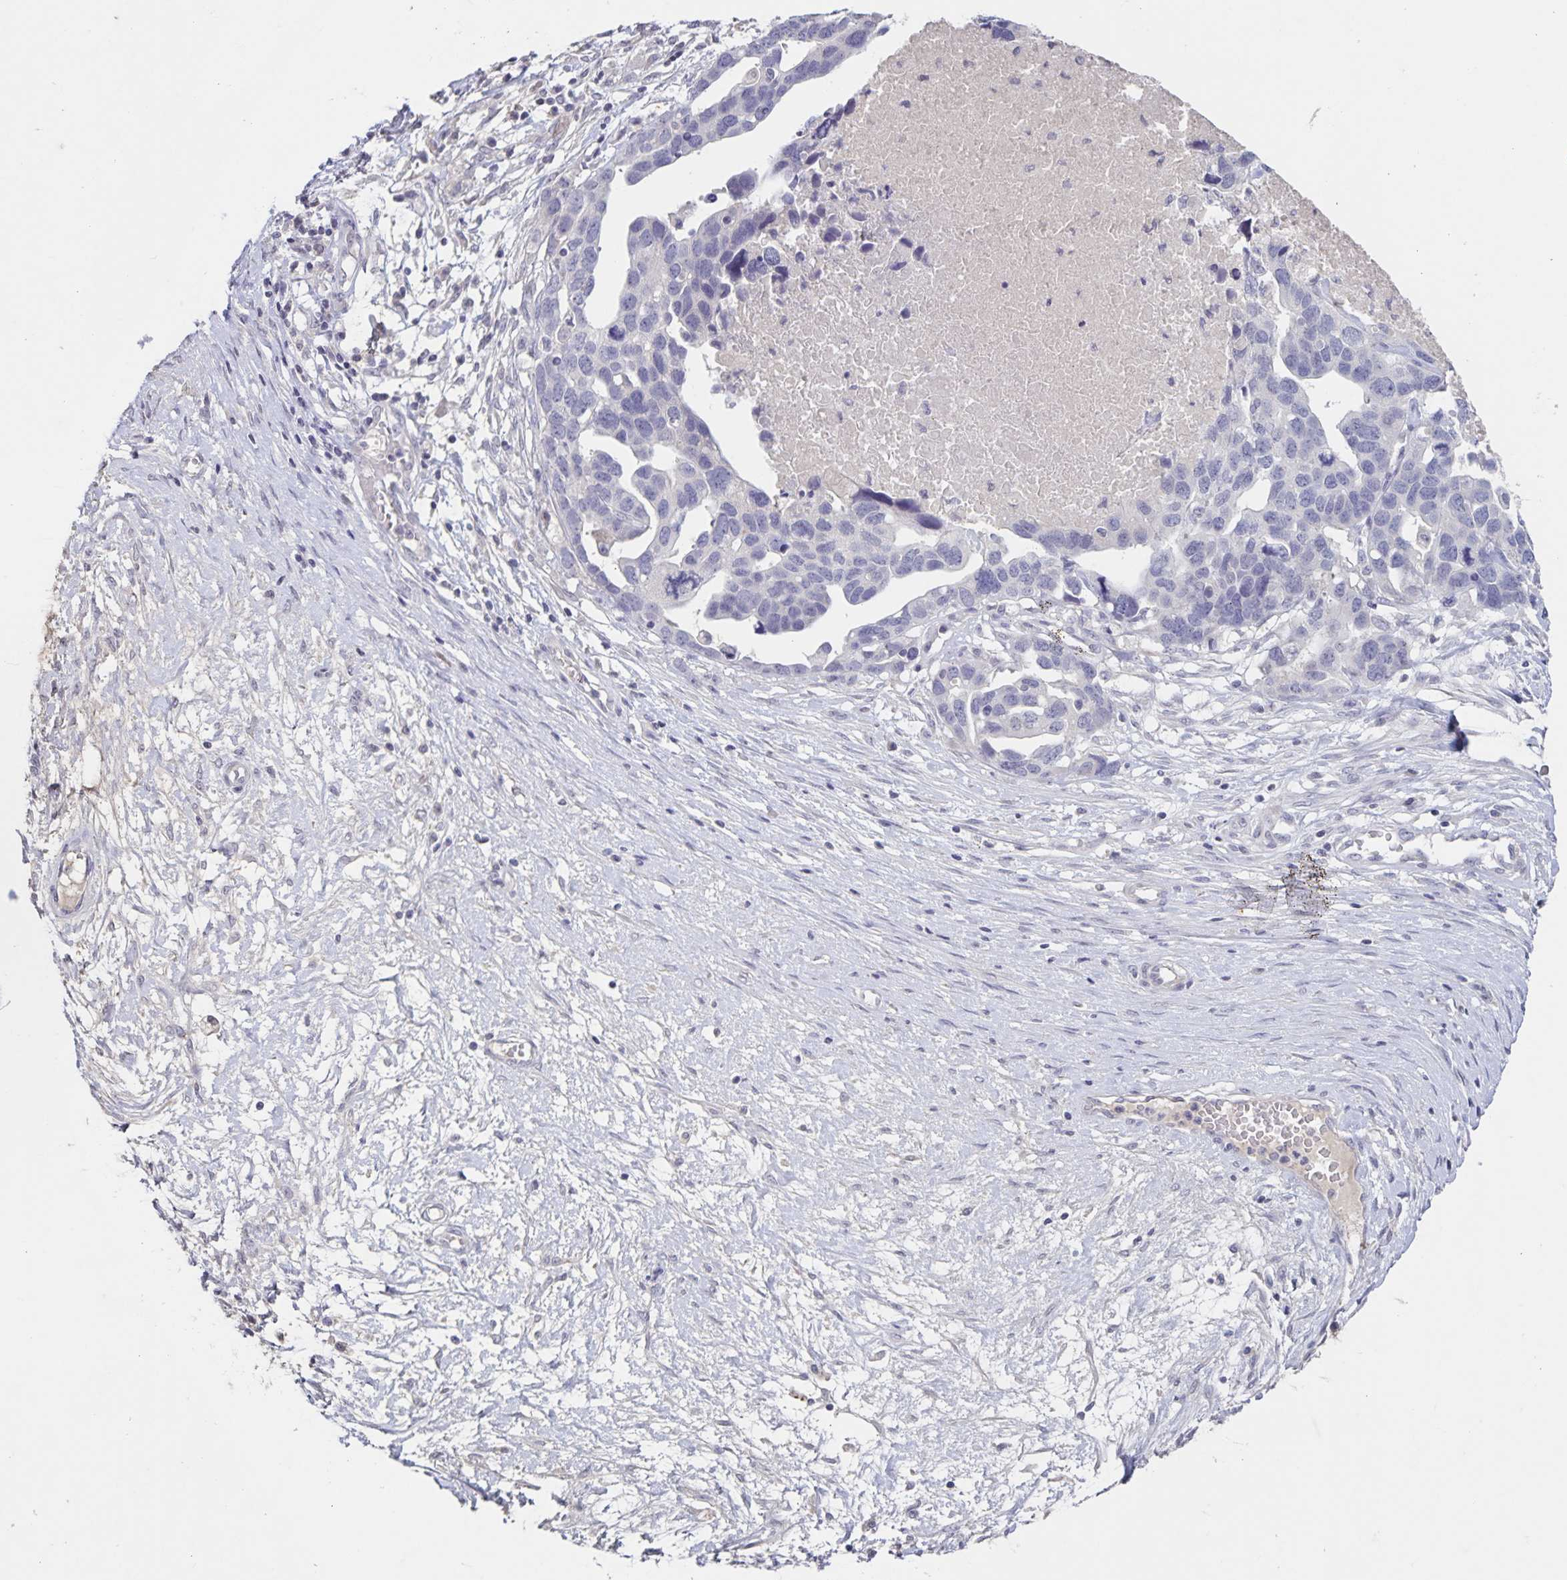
{"staining": {"intensity": "negative", "quantity": "none", "location": "none"}, "tissue": "ovarian cancer", "cell_type": "Tumor cells", "image_type": "cancer", "snomed": [{"axis": "morphology", "description": "Cystadenocarcinoma, serous, NOS"}, {"axis": "topography", "description": "Ovary"}], "caption": "The histopathology image shows no staining of tumor cells in ovarian cancer.", "gene": "INSL5", "patient": {"sex": "female", "age": 54}}